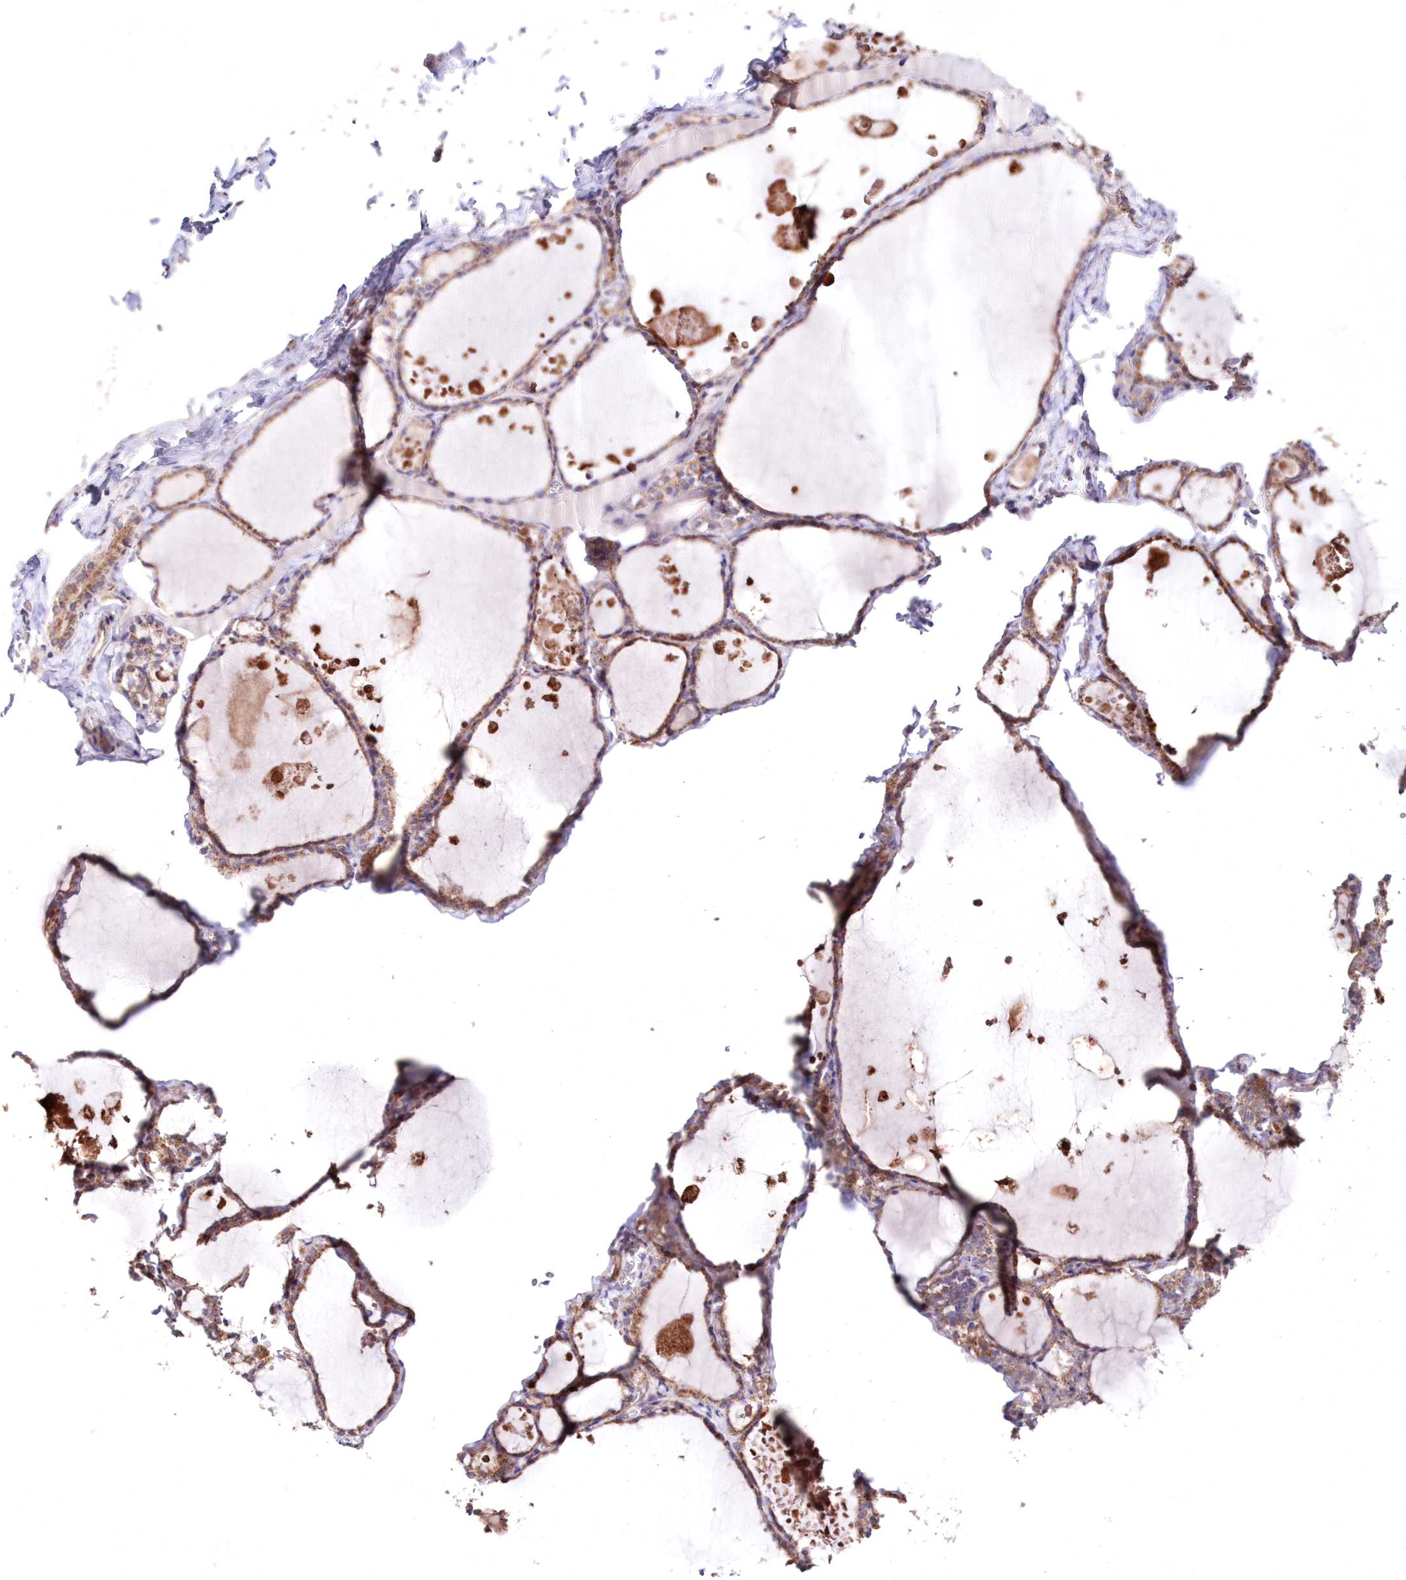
{"staining": {"intensity": "moderate", "quantity": "25%-75%", "location": "cytoplasmic/membranous"}, "tissue": "thyroid gland", "cell_type": "Glandular cells", "image_type": "normal", "snomed": [{"axis": "morphology", "description": "Normal tissue, NOS"}, {"axis": "topography", "description": "Thyroid gland"}], "caption": "IHC image of benign thyroid gland stained for a protein (brown), which reveals medium levels of moderate cytoplasmic/membranous staining in about 25%-75% of glandular cells.", "gene": "HADHB", "patient": {"sex": "male", "age": 56}}